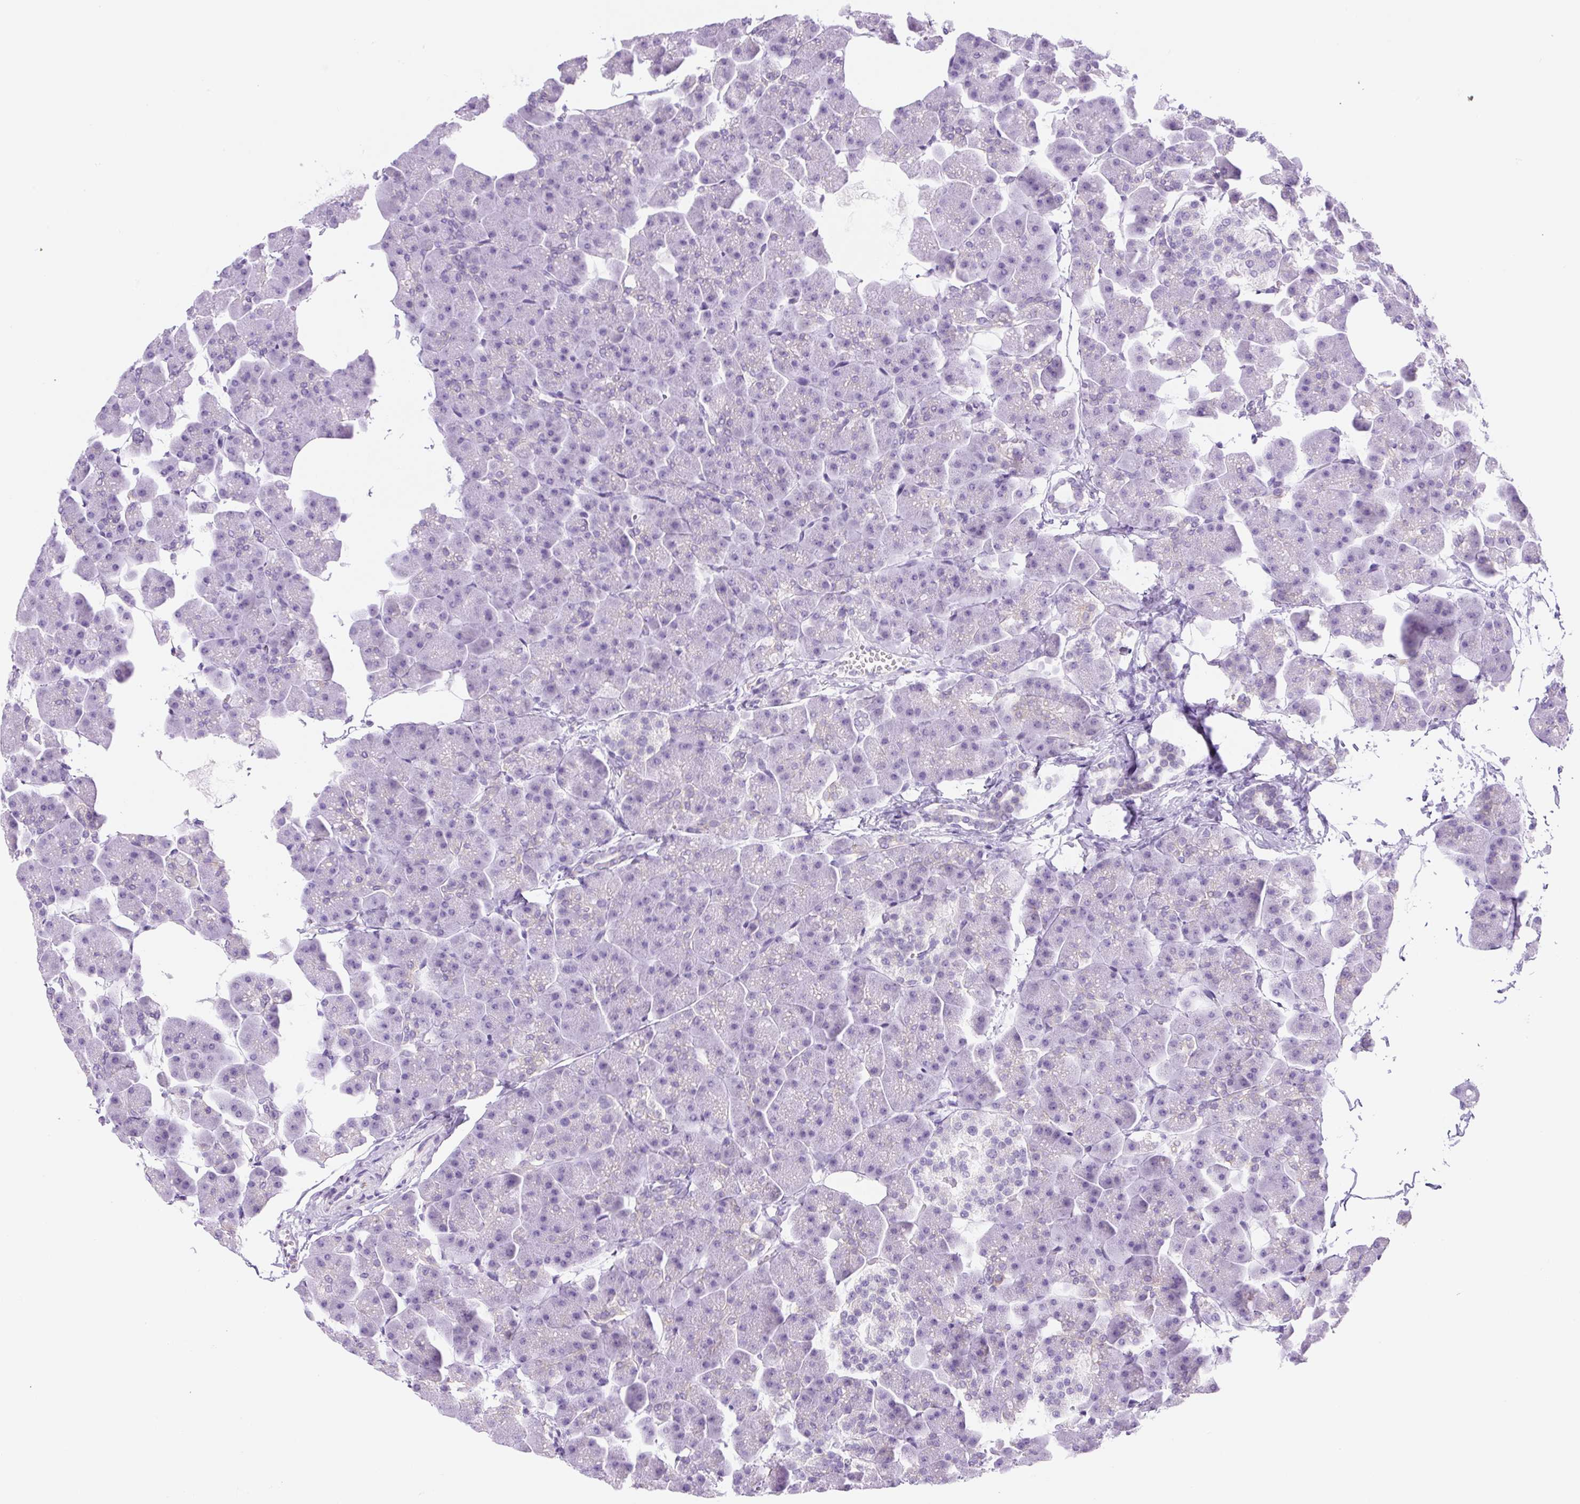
{"staining": {"intensity": "weak", "quantity": "<25%", "location": "cytoplasmic/membranous"}, "tissue": "pancreas", "cell_type": "Exocrine glandular cells", "image_type": "normal", "snomed": [{"axis": "morphology", "description": "Normal tissue, NOS"}, {"axis": "topography", "description": "Pancreas"}], "caption": "Immunohistochemical staining of unremarkable human pancreas shows no significant expression in exocrine glandular cells. (IHC, brightfield microscopy, high magnification).", "gene": "ADAMTS19", "patient": {"sex": "male", "age": 35}}